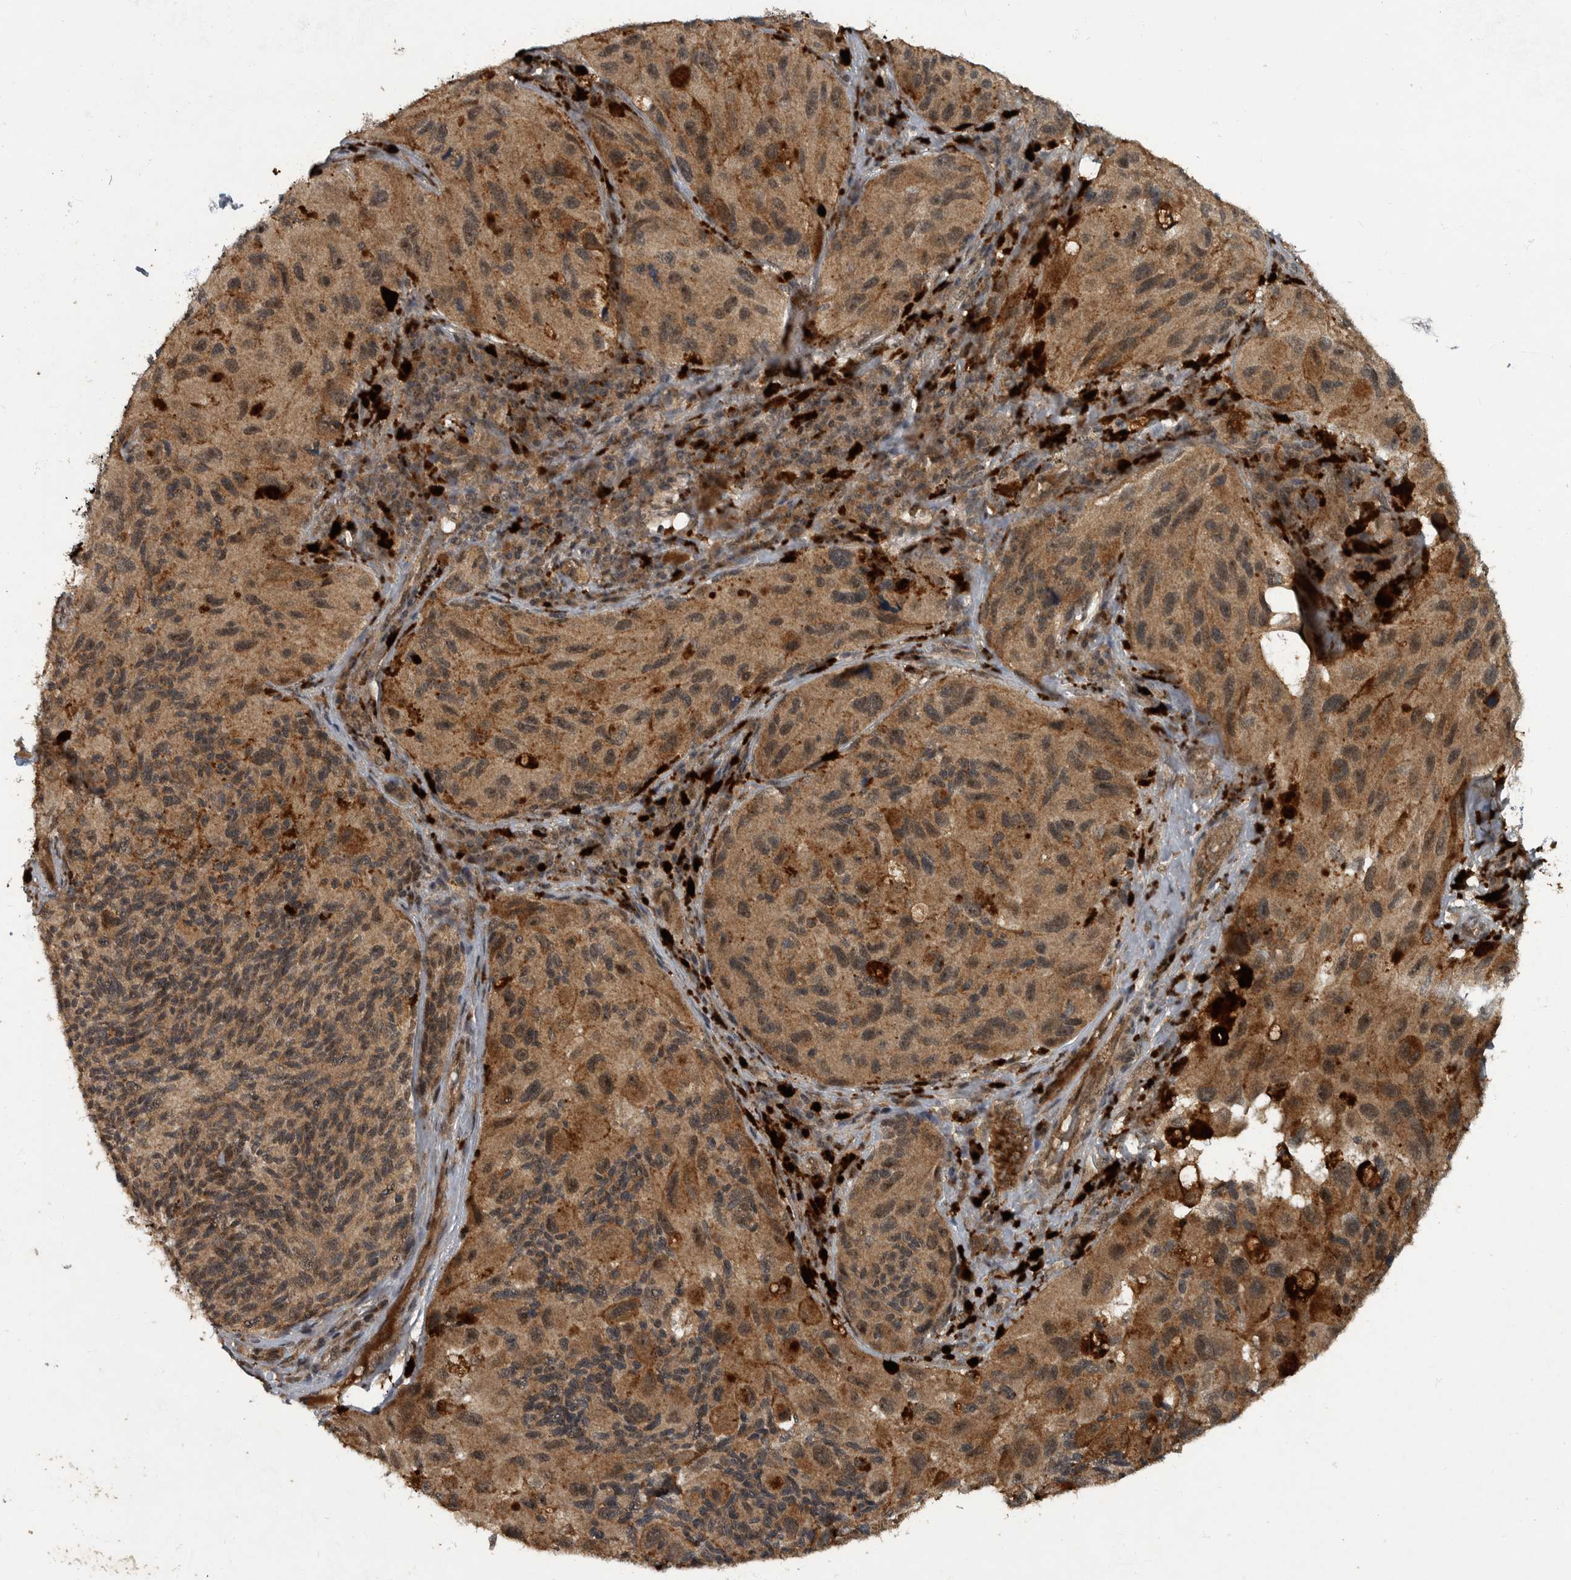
{"staining": {"intensity": "moderate", "quantity": ">75%", "location": "cytoplasmic/membranous"}, "tissue": "melanoma", "cell_type": "Tumor cells", "image_type": "cancer", "snomed": [{"axis": "morphology", "description": "Malignant melanoma, NOS"}, {"axis": "topography", "description": "Skin"}], "caption": "The histopathology image shows immunohistochemical staining of melanoma. There is moderate cytoplasmic/membranous expression is seen in approximately >75% of tumor cells.", "gene": "FOXO1", "patient": {"sex": "female", "age": 73}}